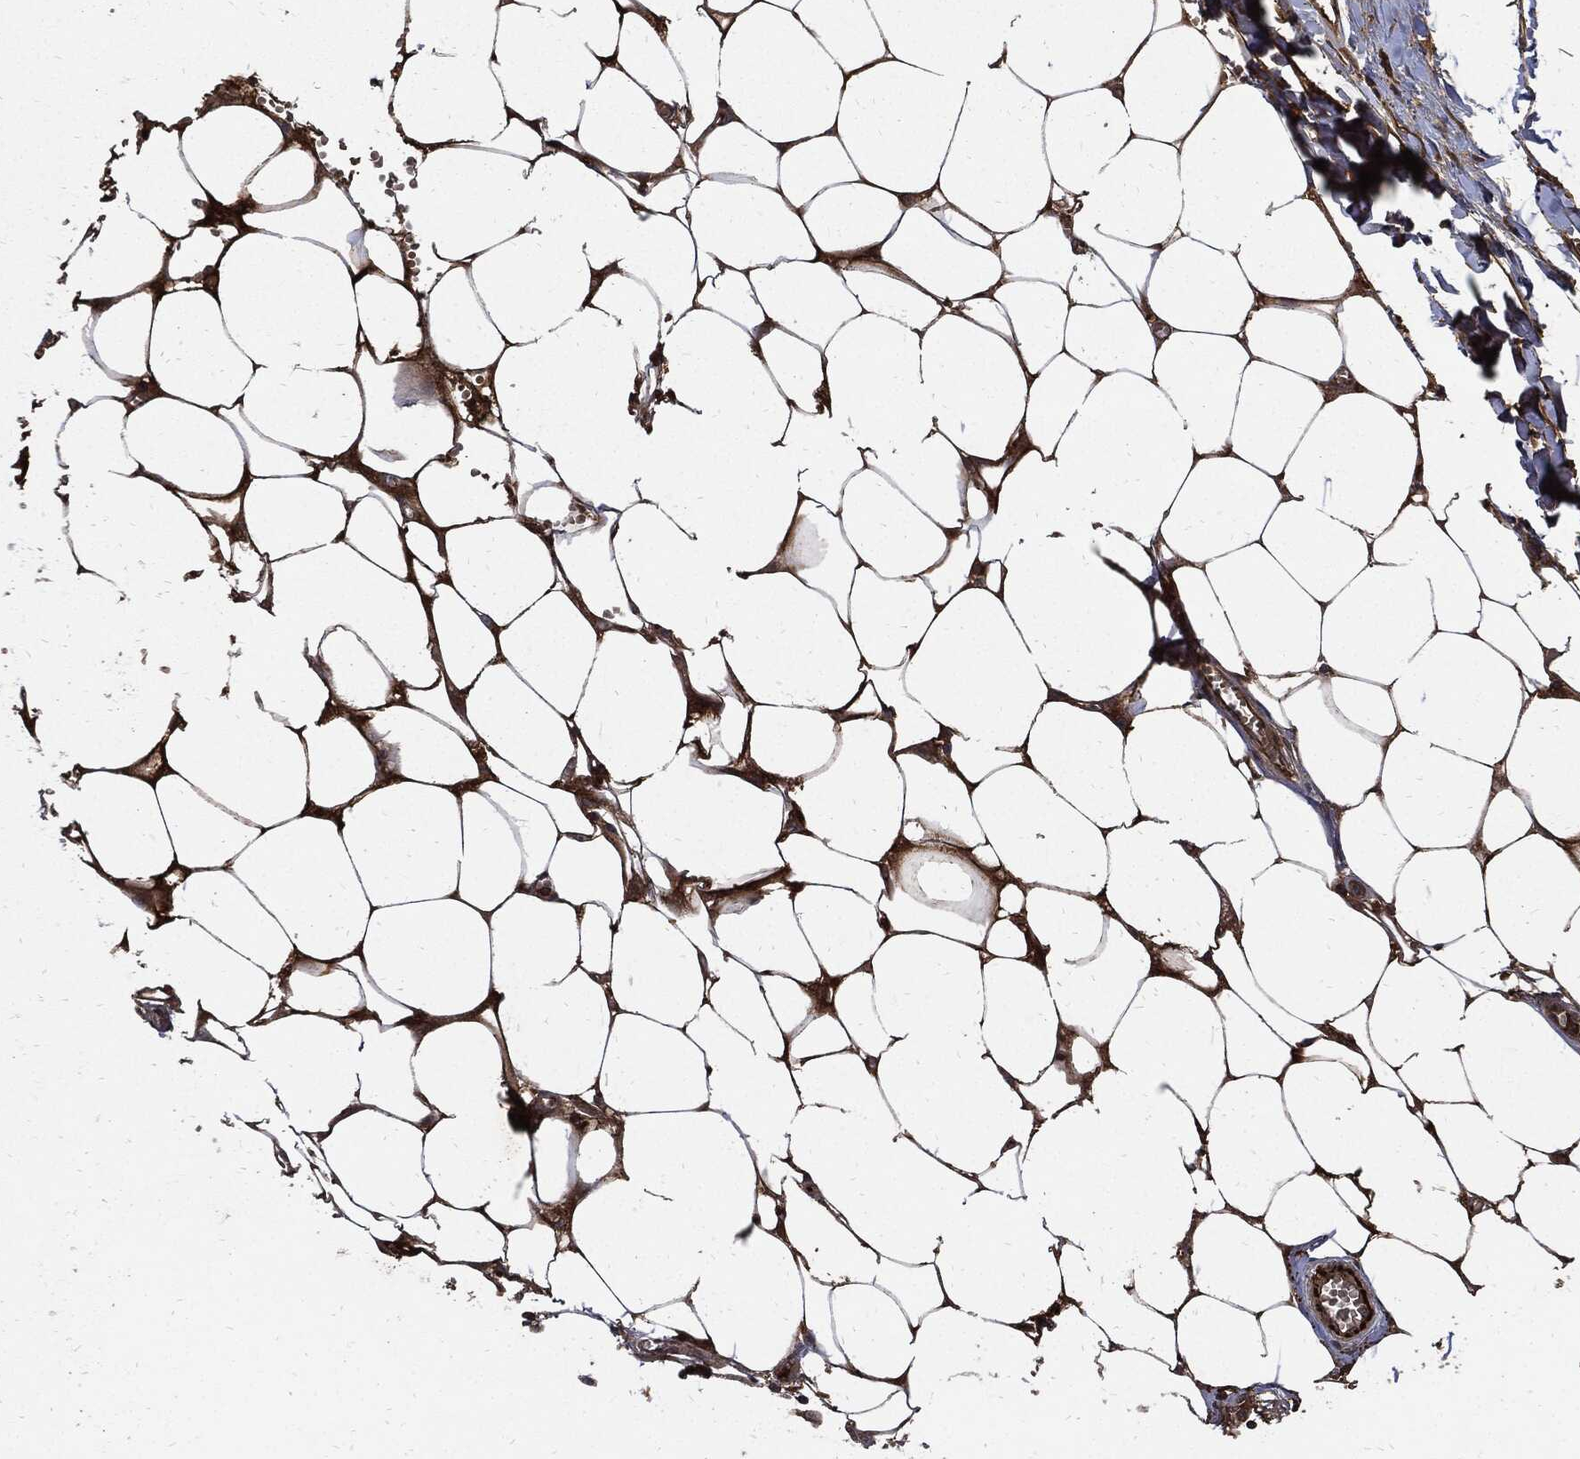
{"staining": {"intensity": "strong", "quantity": "25%-75%", "location": "cytoplasmic/membranous"}, "tissue": "adipose tissue", "cell_type": "Adipocytes", "image_type": "normal", "snomed": [{"axis": "morphology", "description": "Normal tissue, NOS"}, {"axis": "morphology", "description": "Squamous cell carcinoma, NOS"}, {"axis": "topography", "description": "Cartilage tissue"}, {"axis": "topography", "description": "Lung"}], "caption": "Immunohistochemical staining of unremarkable adipose tissue shows high levels of strong cytoplasmic/membranous positivity in about 25%-75% of adipocytes. (Stains: DAB (3,3'-diaminobenzidine) in brown, nuclei in blue, Microscopy: brightfield microscopy at high magnification).", "gene": "CLU", "patient": {"sex": "male", "age": 66}}